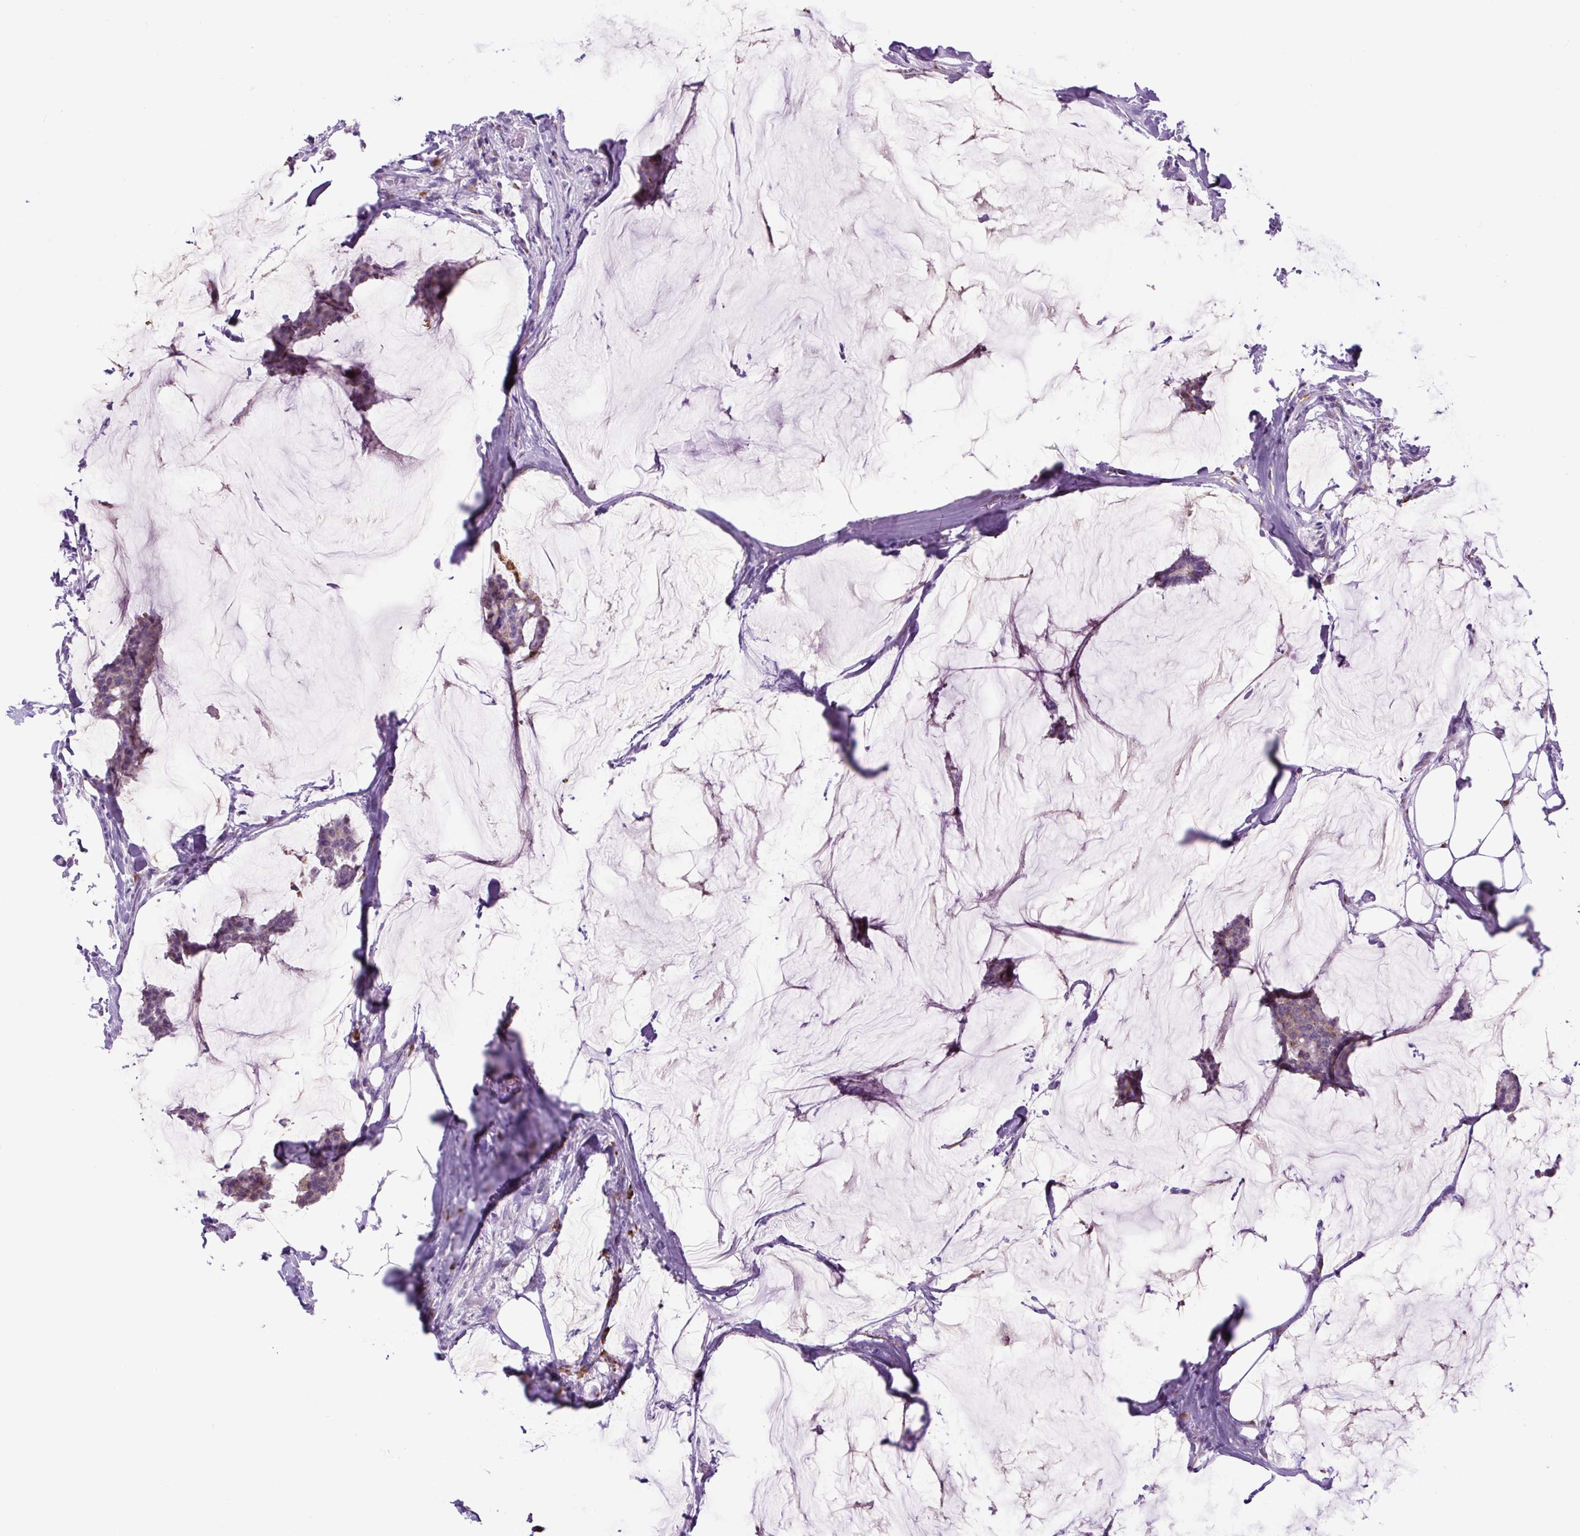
{"staining": {"intensity": "negative", "quantity": "none", "location": "none"}, "tissue": "breast cancer", "cell_type": "Tumor cells", "image_type": "cancer", "snomed": [{"axis": "morphology", "description": "Duct carcinoma"}, {"axis": "topography", "description": "Breast"}], "caption": "Breast intraductal carcinoma was stained to show a protein in brown. There is no significant staining in tumor cells. Nuclei are stained in blue.", "gene": "DDOST", "patient": {"sex": "female", "age": 93}}